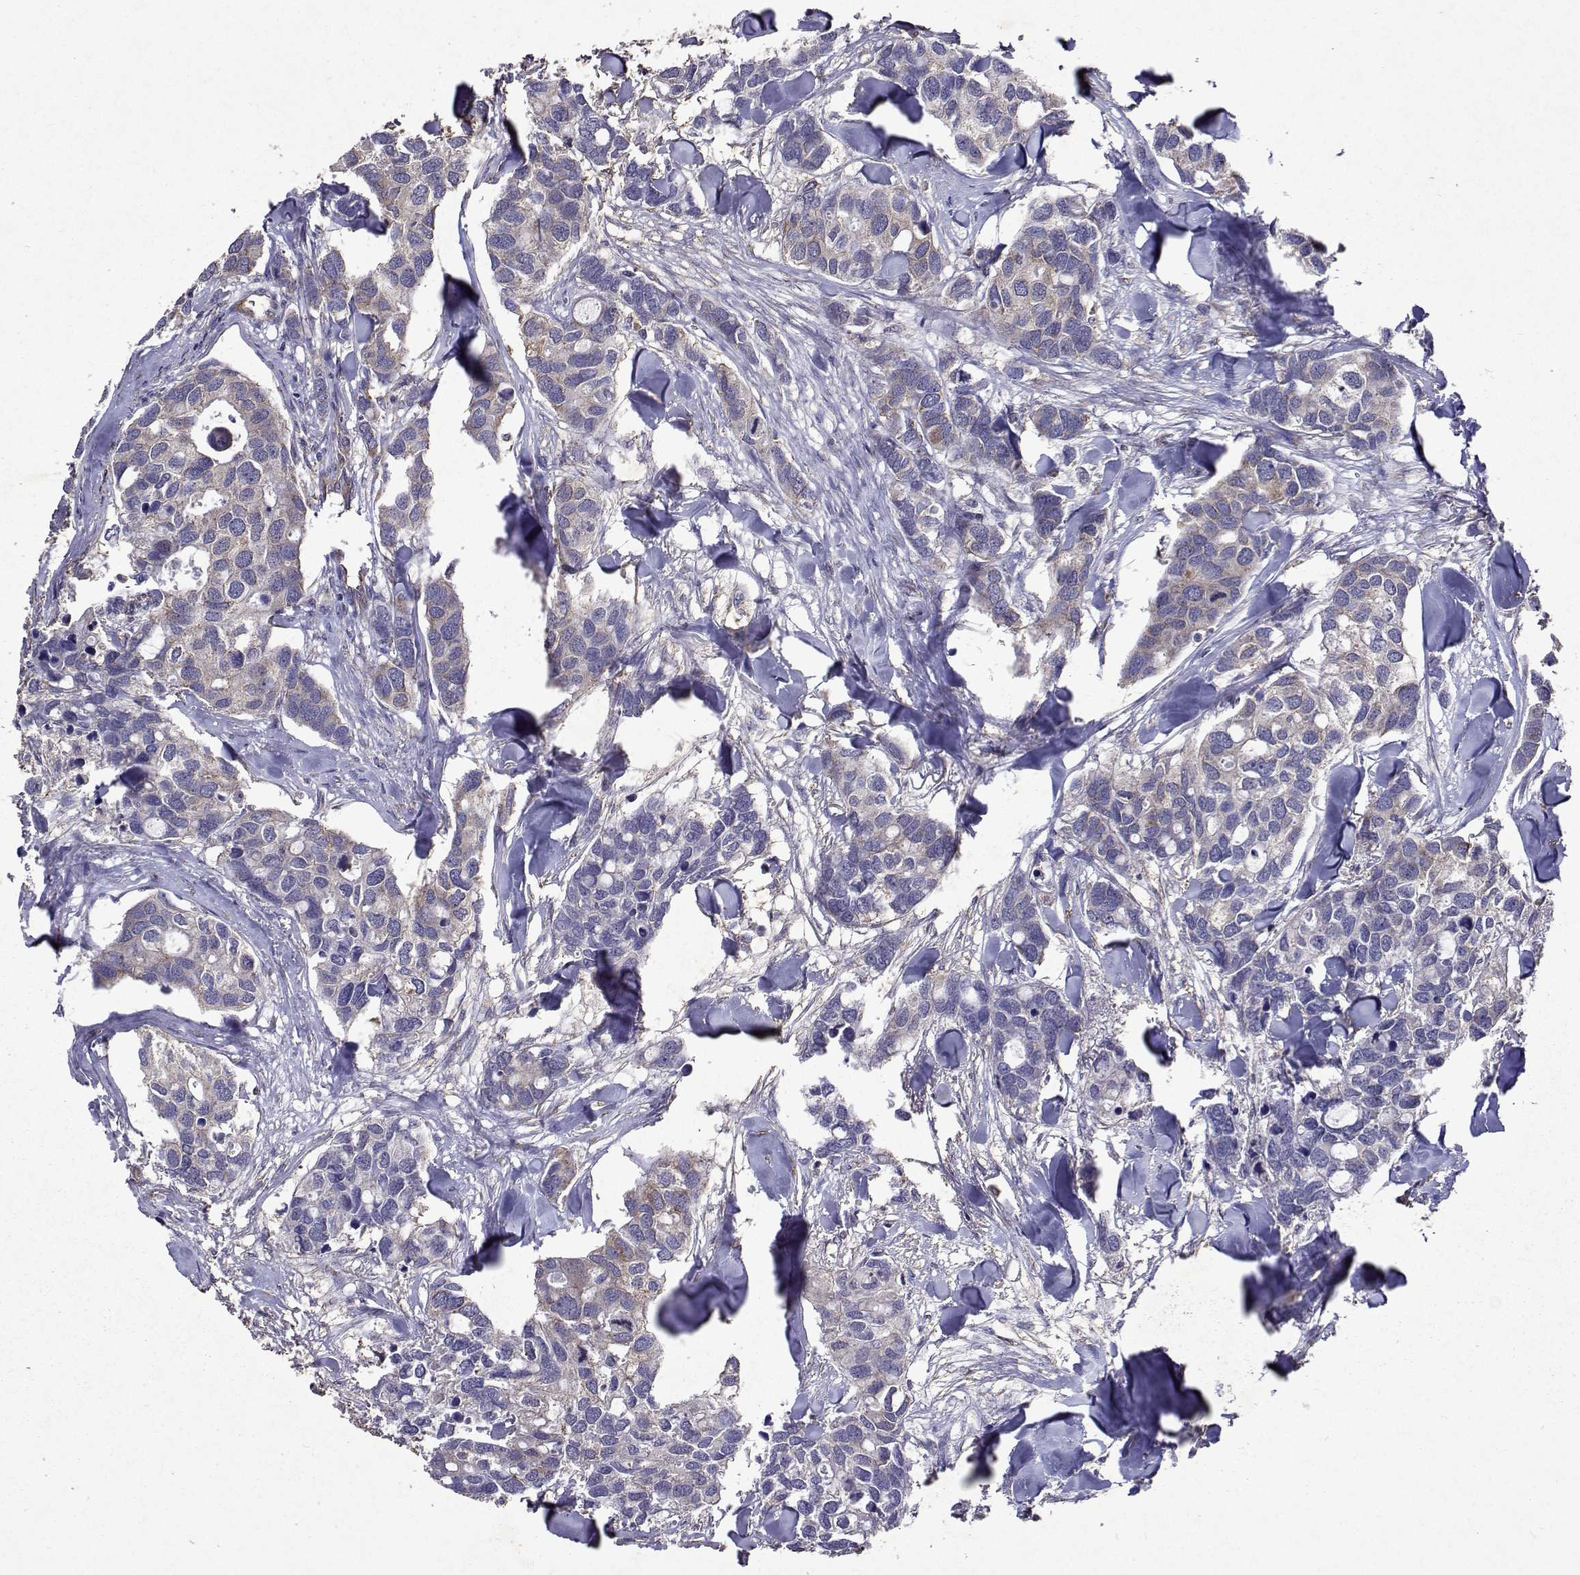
{"staining": {"intensity": "negative", "quantity": "none", "location": "none"}, "tissue": "breast cancer", "cell_type": "Tumor cells", "image_type": "cancer", "snomed": [{"axis": "morphology", "description": "Duct carcinoma"}, {"axis": "topography", "description": "Breast"}], "caption": "Immunohistochemical staining of breast cancer (invasive ductal carcinoma) demonstrates no significant positivity in tumor cells. (DAB (3,3'-diaminobenzidine) immunohistochemistry visualized using brightfield microscopy, high magnification).", "gene": "TARBP2", "patient": {"sex": "female", "age": 83}}